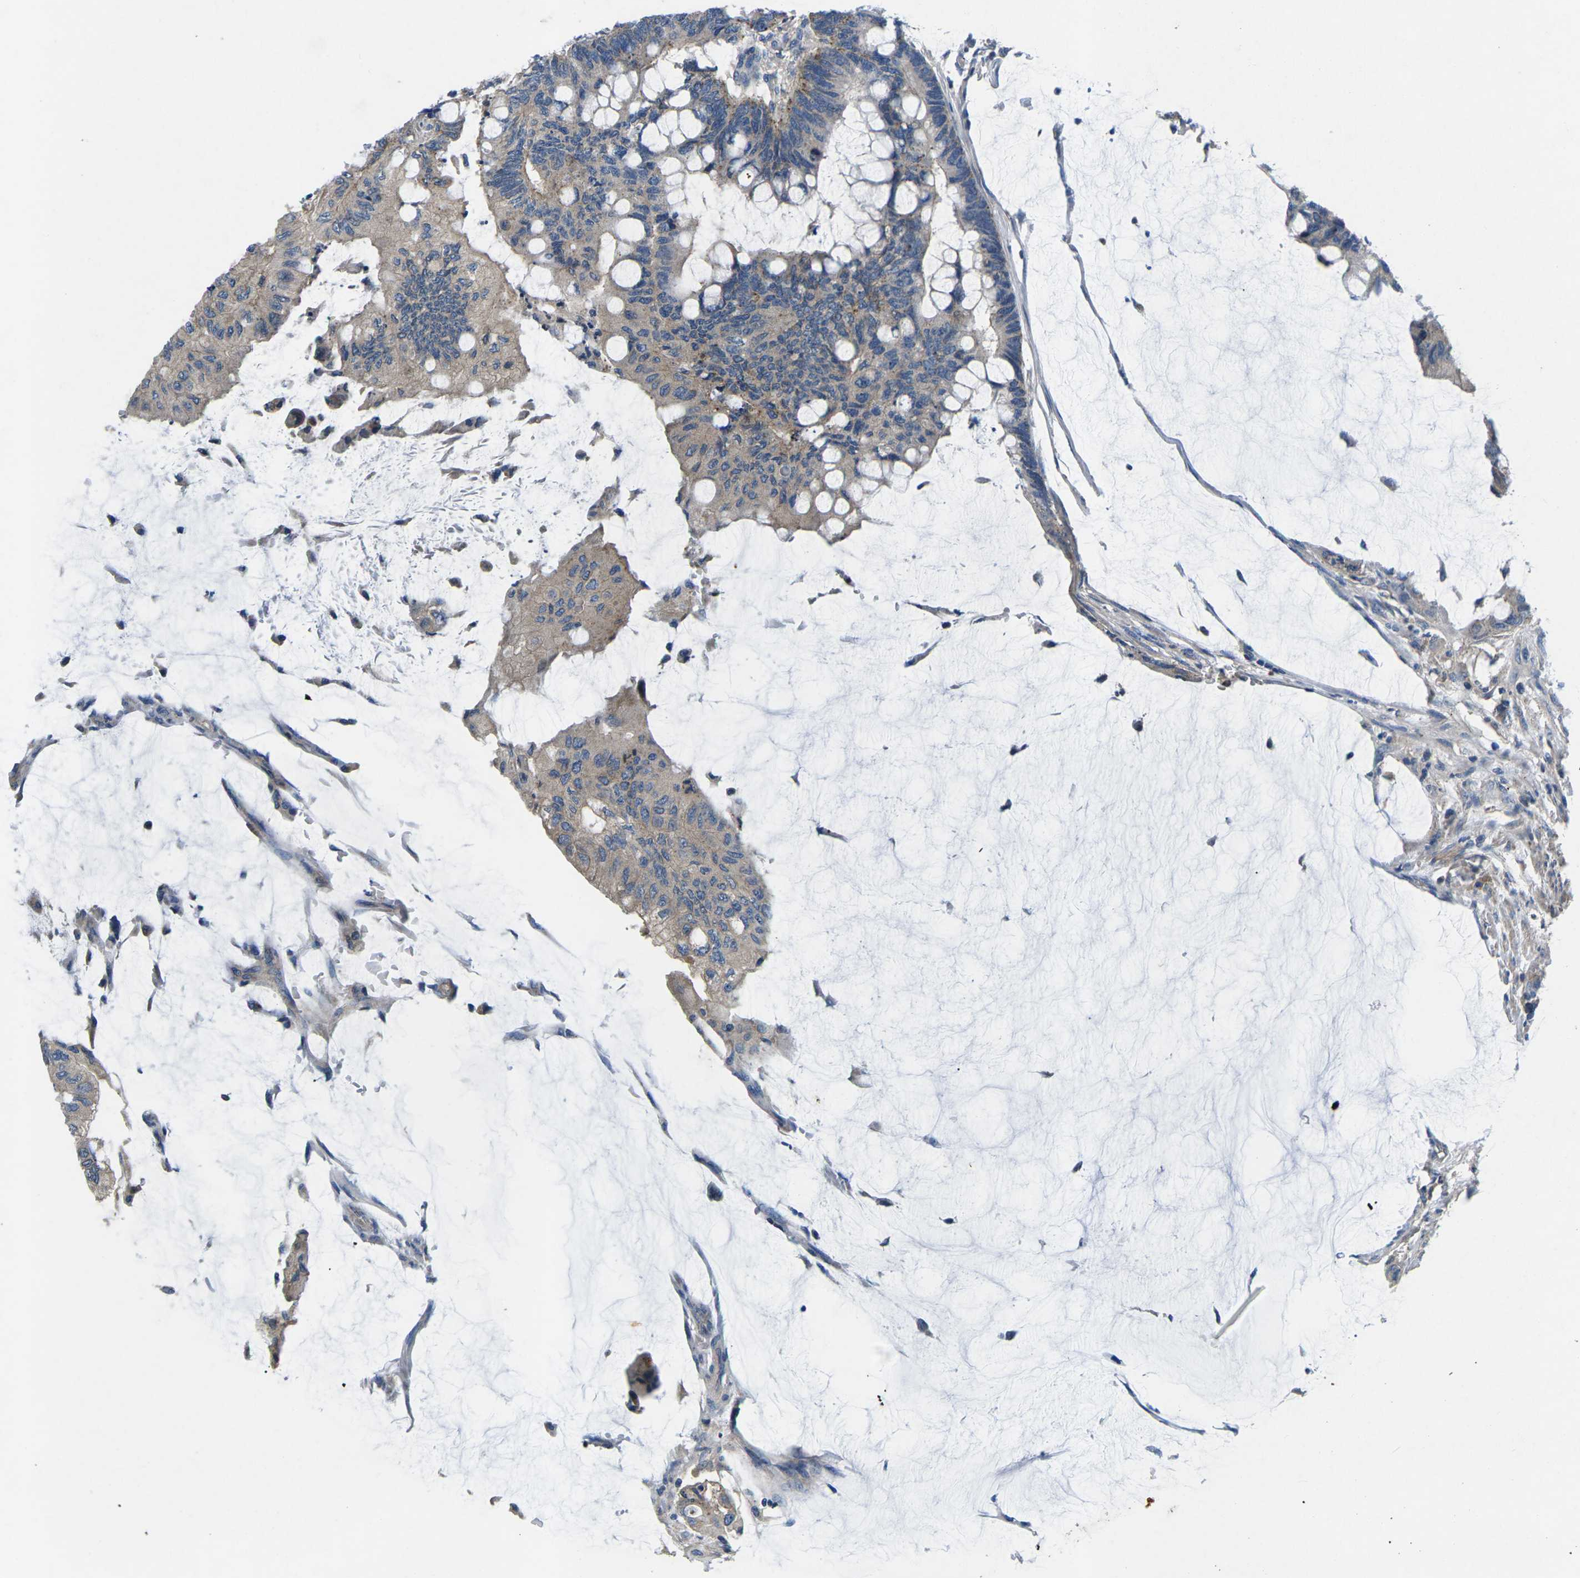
{"staining": {"intensity": "weak", "quantity": ">75%", "location": "cytoplasmic/membranous"}, "tissue": "colorectal cancer", "cell_type": "Tumor cells", "image_type": "cancer", "snomed": [{"axis": "morphology", "description": "Normal tissue, NOS"}, {"axis": "morphology", "description": "Adenocarcinoma, NOS"}, {"axis": "topography", "description": "Rectum"}], "caption": "This photomicrograph exhibits immunohistochemistry staining of human colorectal cancer (adenocarcinoma), with low weak cytoplasmic/membranous staining in about >75% of tumor cells.", "gene": "PDCD6IP", "patient": {"sex": "male", "age": 92}}